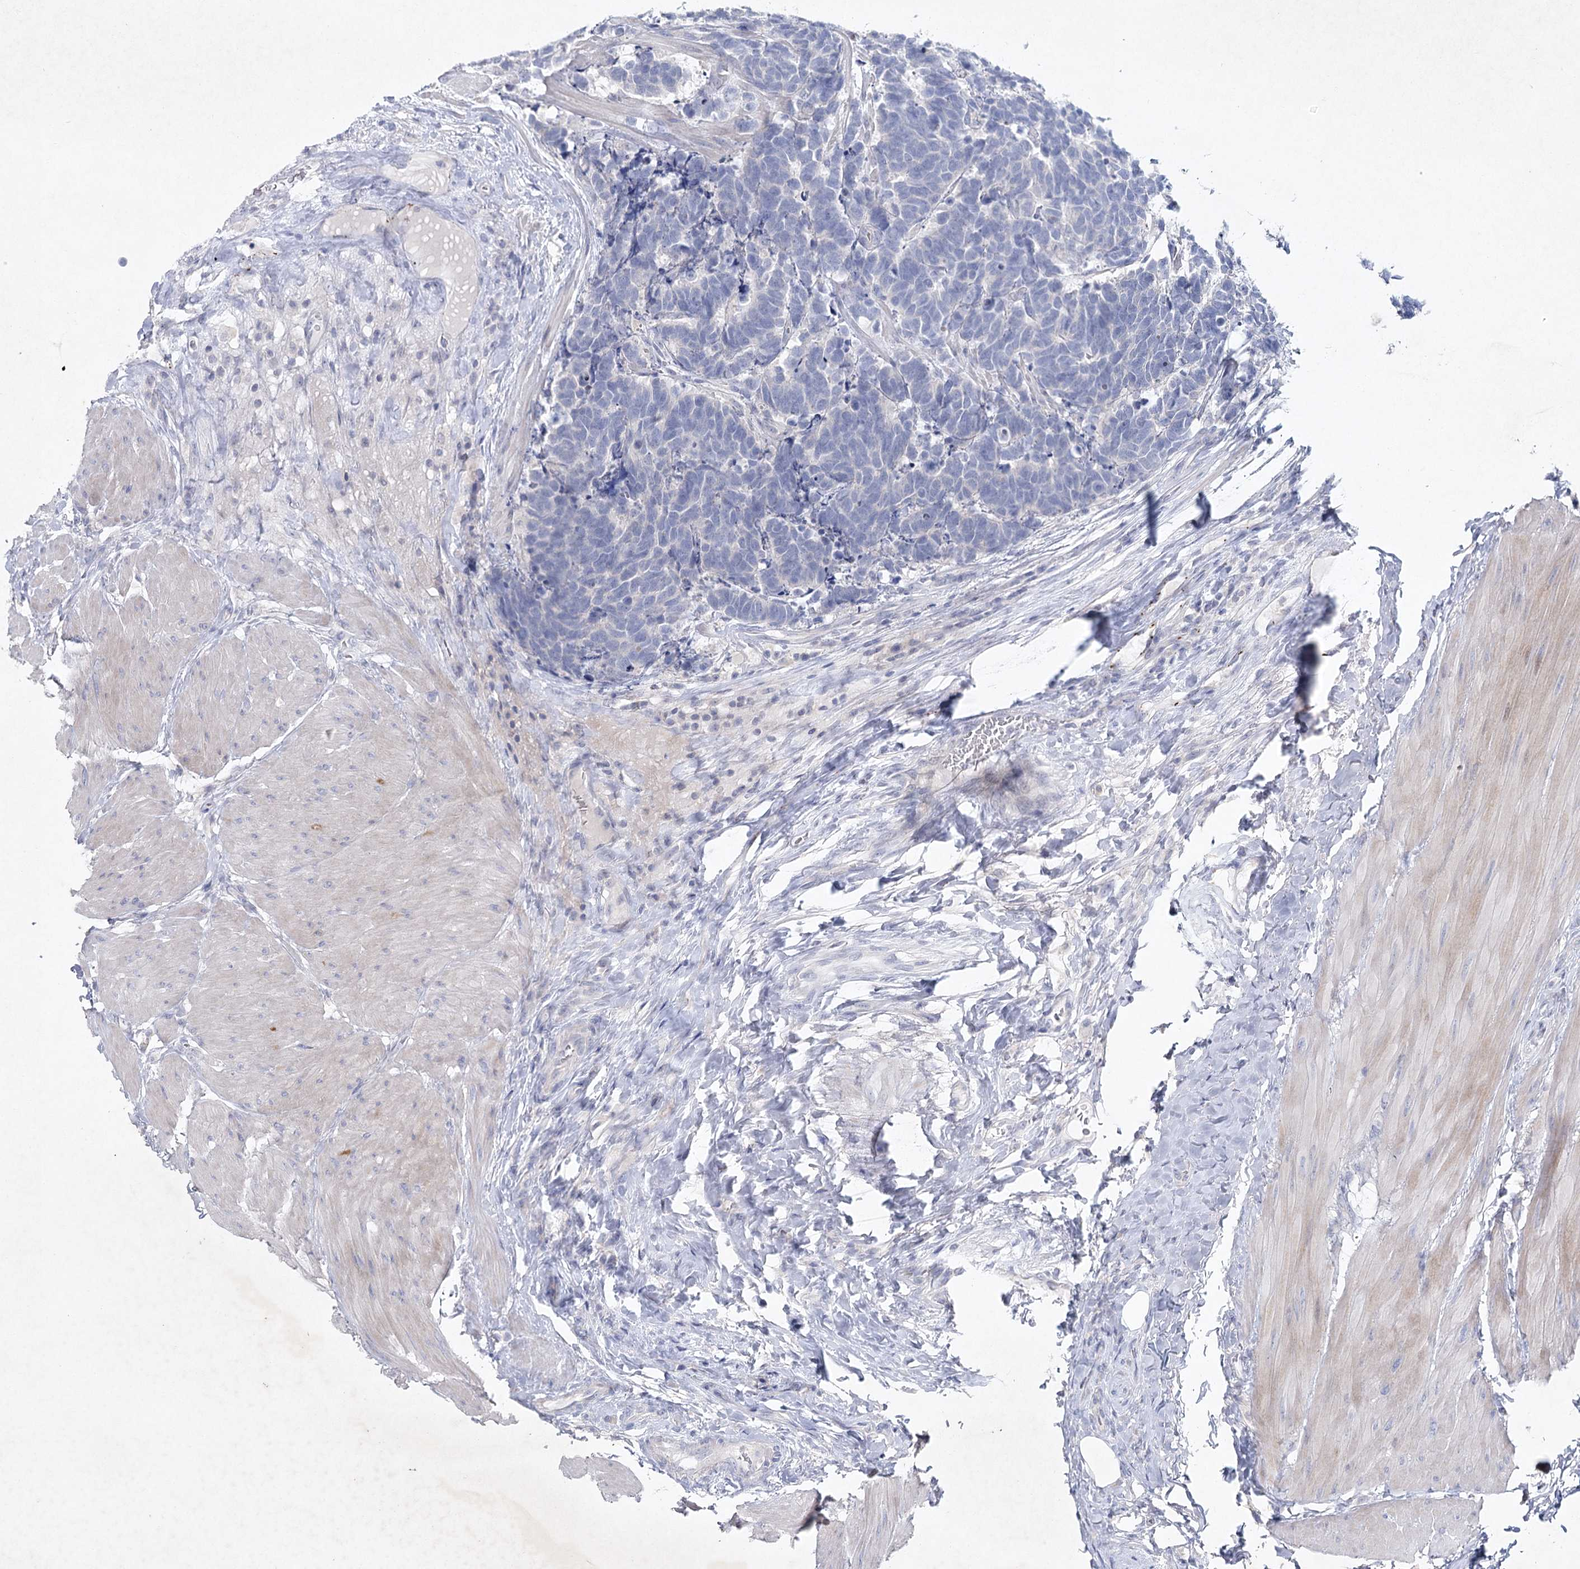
{"staining": {"intensity": "negative", "quantity": "none", "location": "none"}, "tissue": "carcinoid", "cell_type": "Tumor cells", "image_type": "cancer", "snomed": [{"axis": "morphology", "description": "Carcinoma, NOS"}, {"axis": "morphology", "description": "Carcinoid, malignant, NOS"}, {"axis": "topography", "description": "Urinary bladder"}], "caption": "Protein analysis of carcinoid displays no significant expression in tumor cells.", "gene": "MAP3K13", "patient": {"sex": "male", "age": 57}}